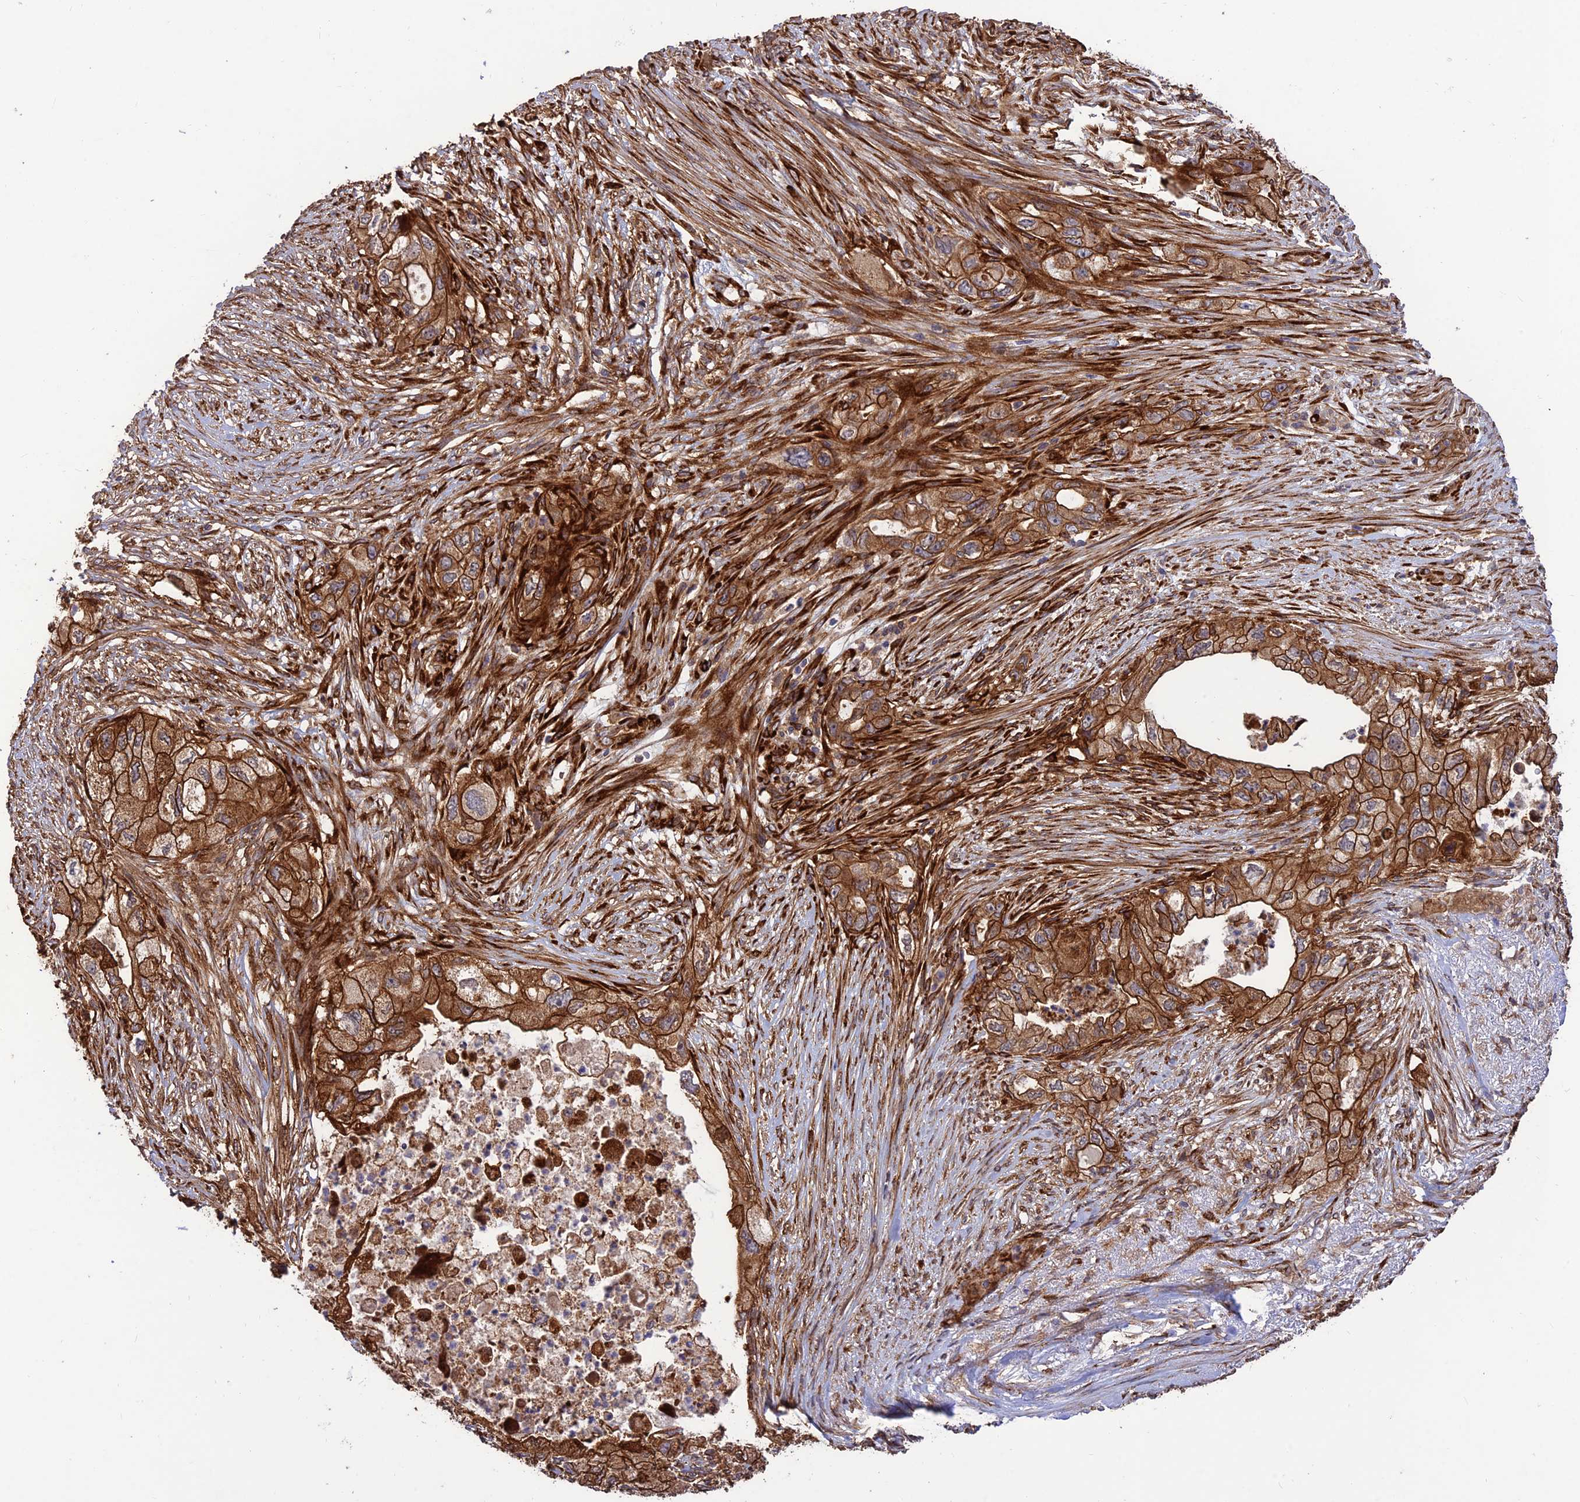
{"staining": {"intensity": "strong", "quantity": ">75%", "location": "cytoplasmic/membranous"}, "tissue": "pancreatic cancer", "cell_type": "Tumor cells", "image_type": "cancer", "snomed": [{"axis": "morphology", "description": "Adenocarcinoma, NOS"}, {"axis": "topography", "description": "Pancreas"}], "caption": "This histopathology image demonstrates adenocarcinoma (pancreatic) stained with IHC to label a protein in brown. The cytoplasmic/membranous of tumor cells show strong positivity for the protein. Nuclei are counter-stained blue.", "gene": "CRTAP", "patient": {"sex": "female", "age": 73}}